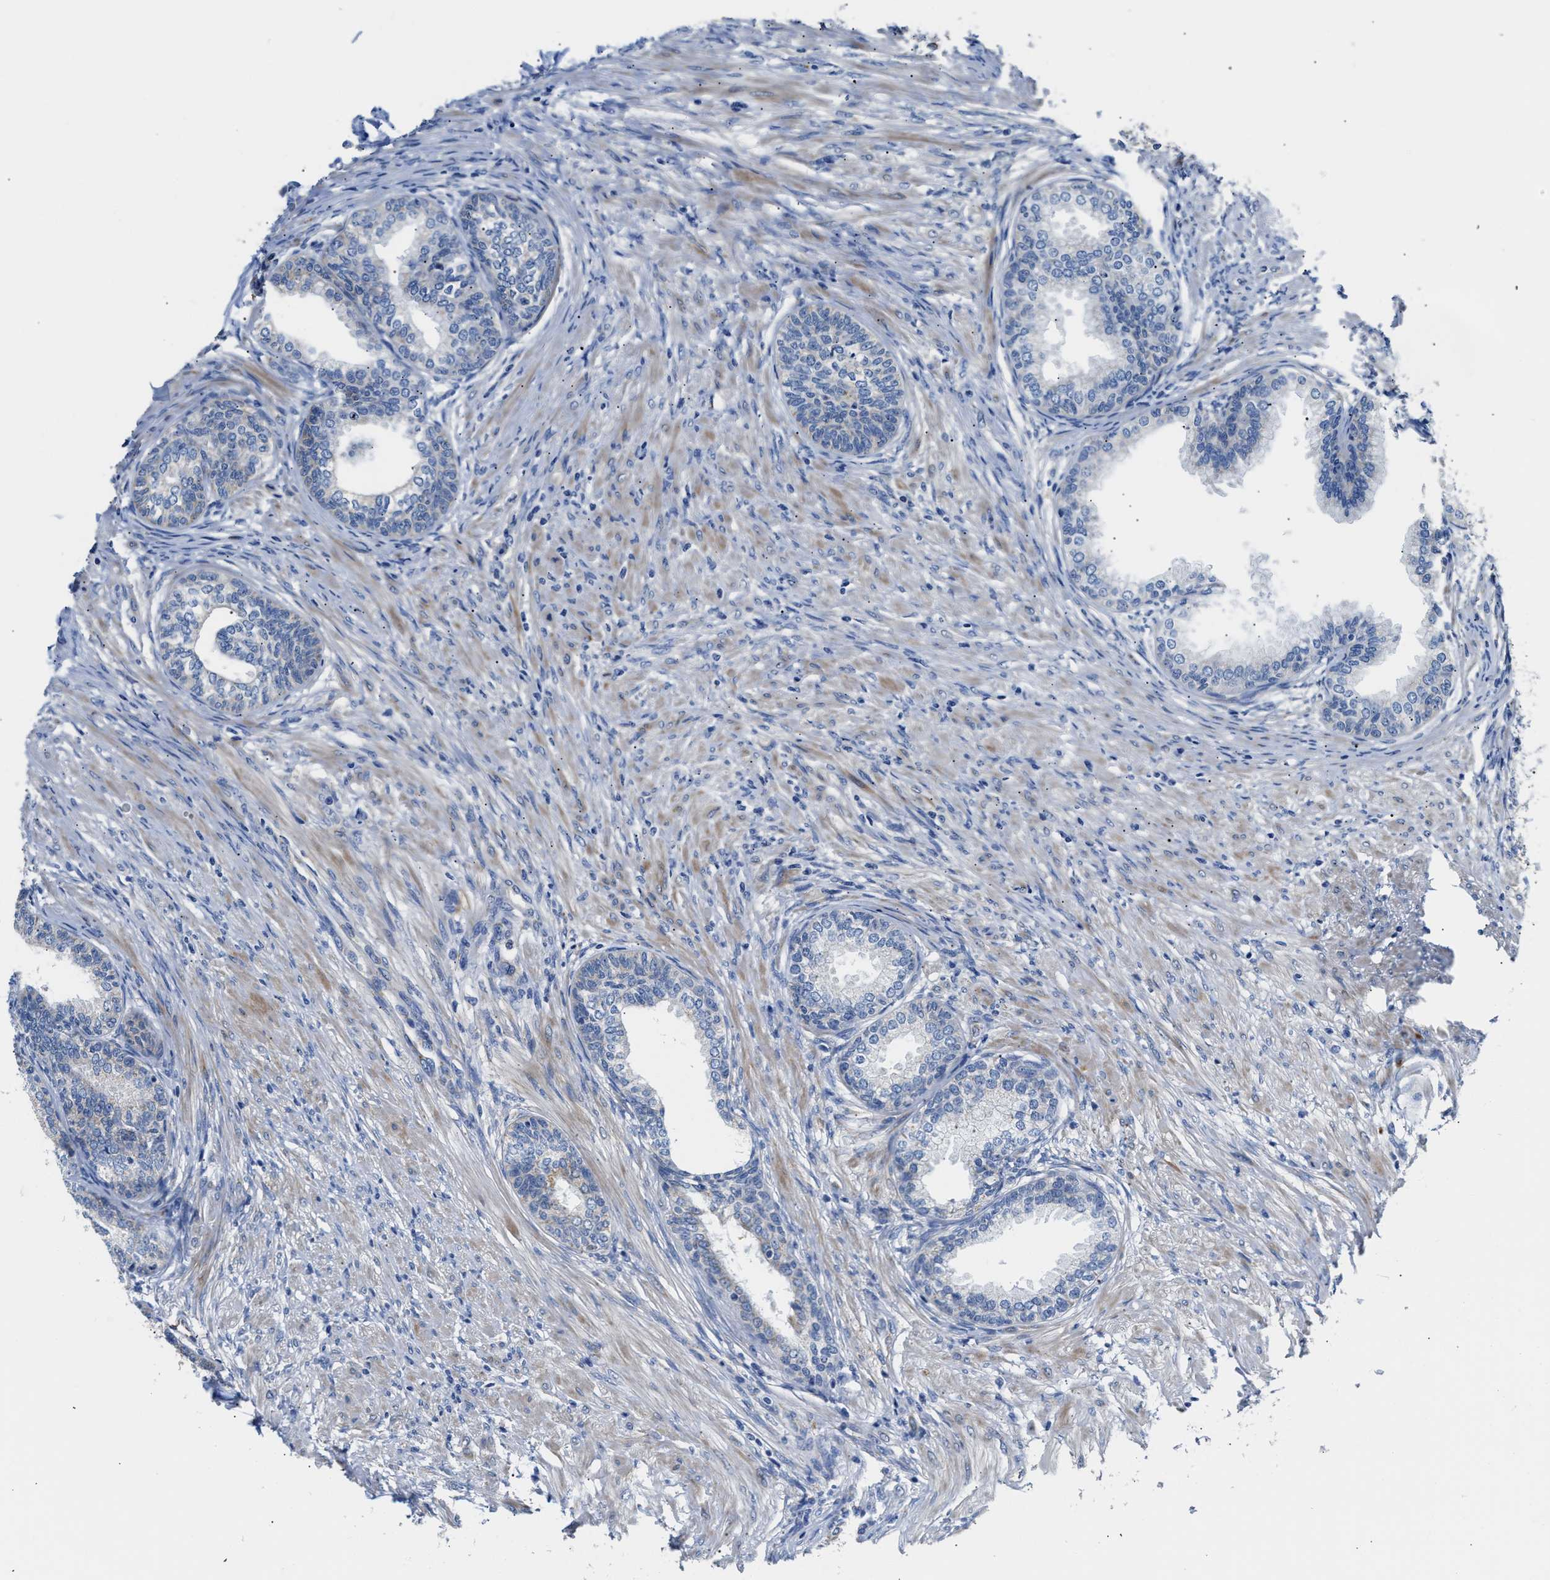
{"staining": {"intensity": "negative", "quantity": "none", "location": "none"}, "tissue": "prostate", "cell_type": "Glandular cells", "image_type": "normal", "snomed": [{"axis": "morphology", "description": "Normal tissue, NOS"}, {"axis": "topography", "description": "Prostate"}], "caption": "A photomicrograph of prostate stained for a protein displays no brown staining in glandular cells.", "gene": "ACADVL", "patient": {"sex": "male", "age": 76}}